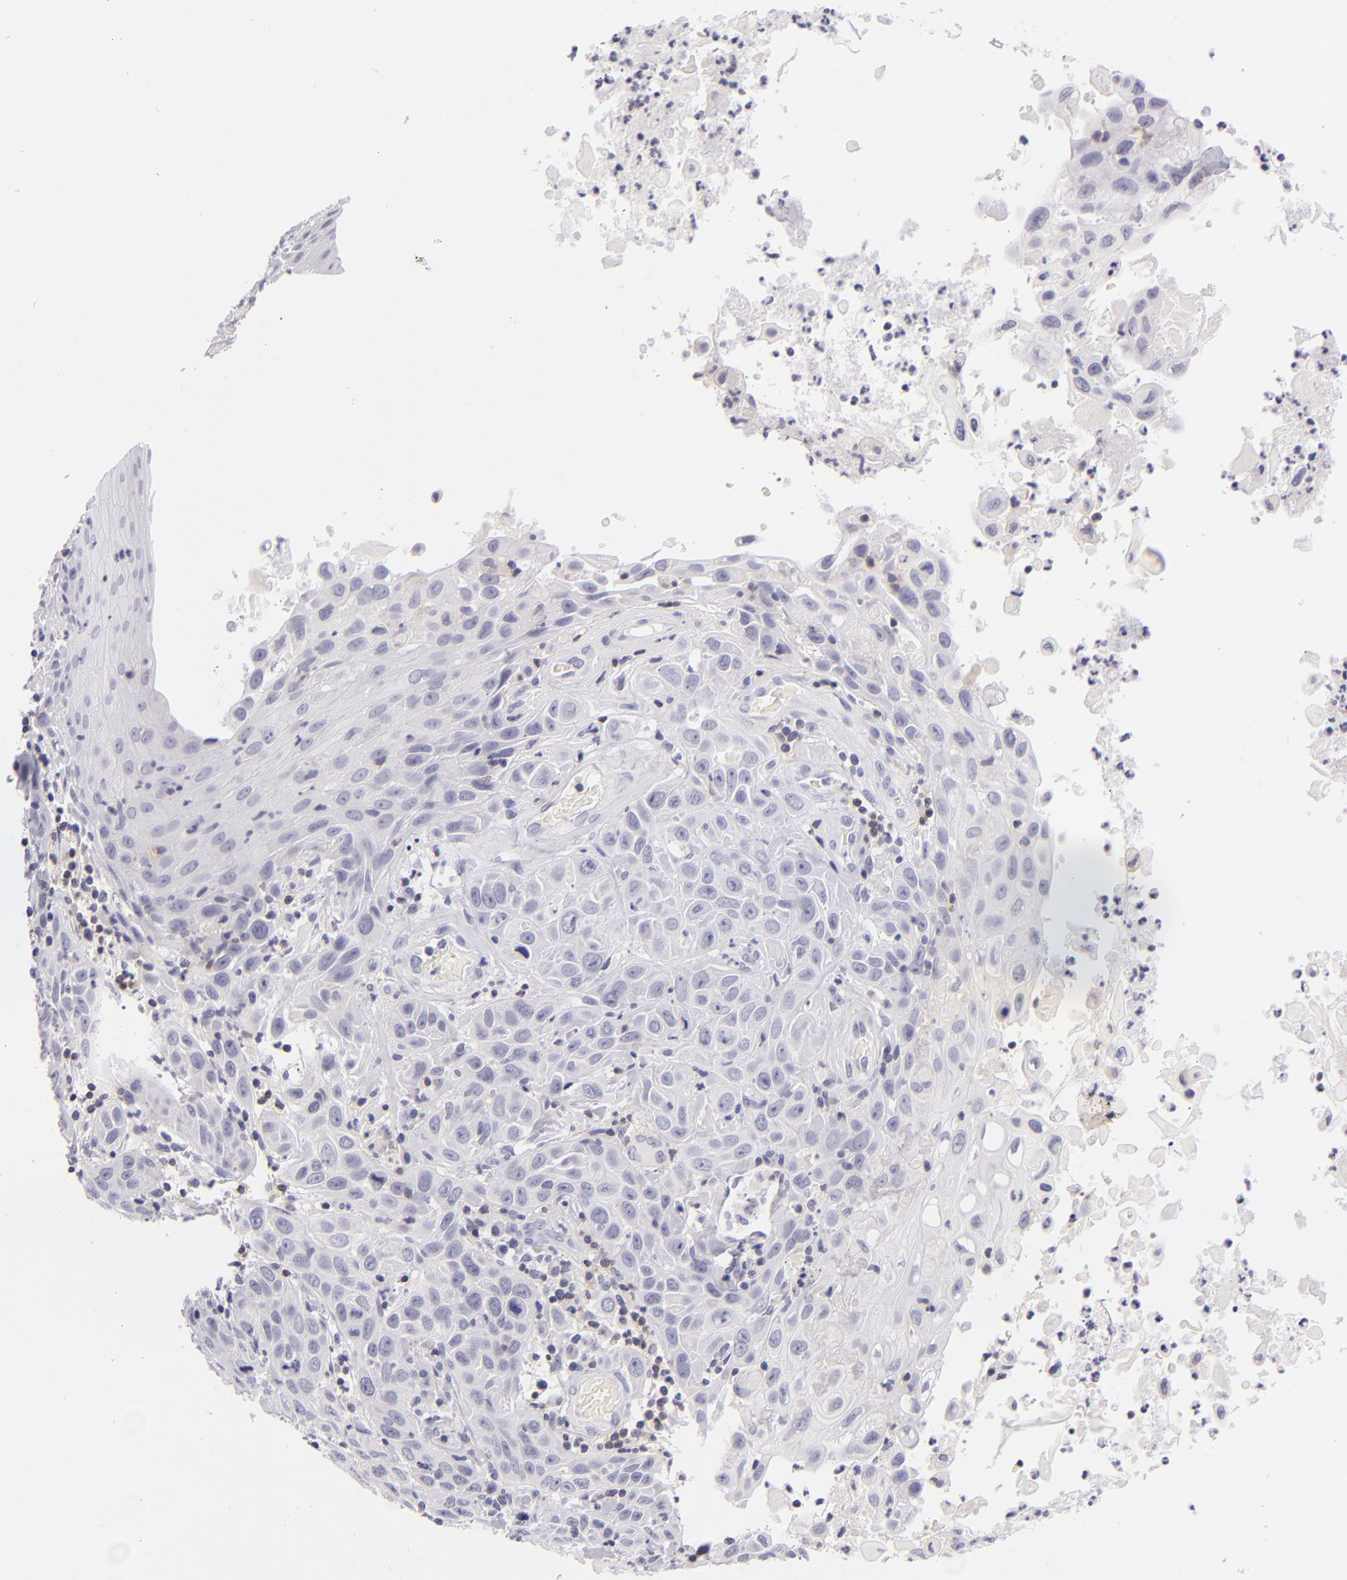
{"staining": {"intensity": "negative", "quantity": "none", "location": "none"}, "tissue": "skin cancer", "cell_type": "Tumor cells", "image_type": "cancer", "snomed": [{"axis": "morphology", "description": "Squamous cell carcinoma, NOS"}, {"axis": "topography", "description": "Skin"}], "caption": "Immunohistochemistry photomicrograph of human squamous cell carcinoma (skin) stained for a protein (brown), which reveals no expression in tumor cells. (DAB immunohistochemistry, high magnification).", "gene": "CD48", "patient": {"sex": "male", "age": 84}}